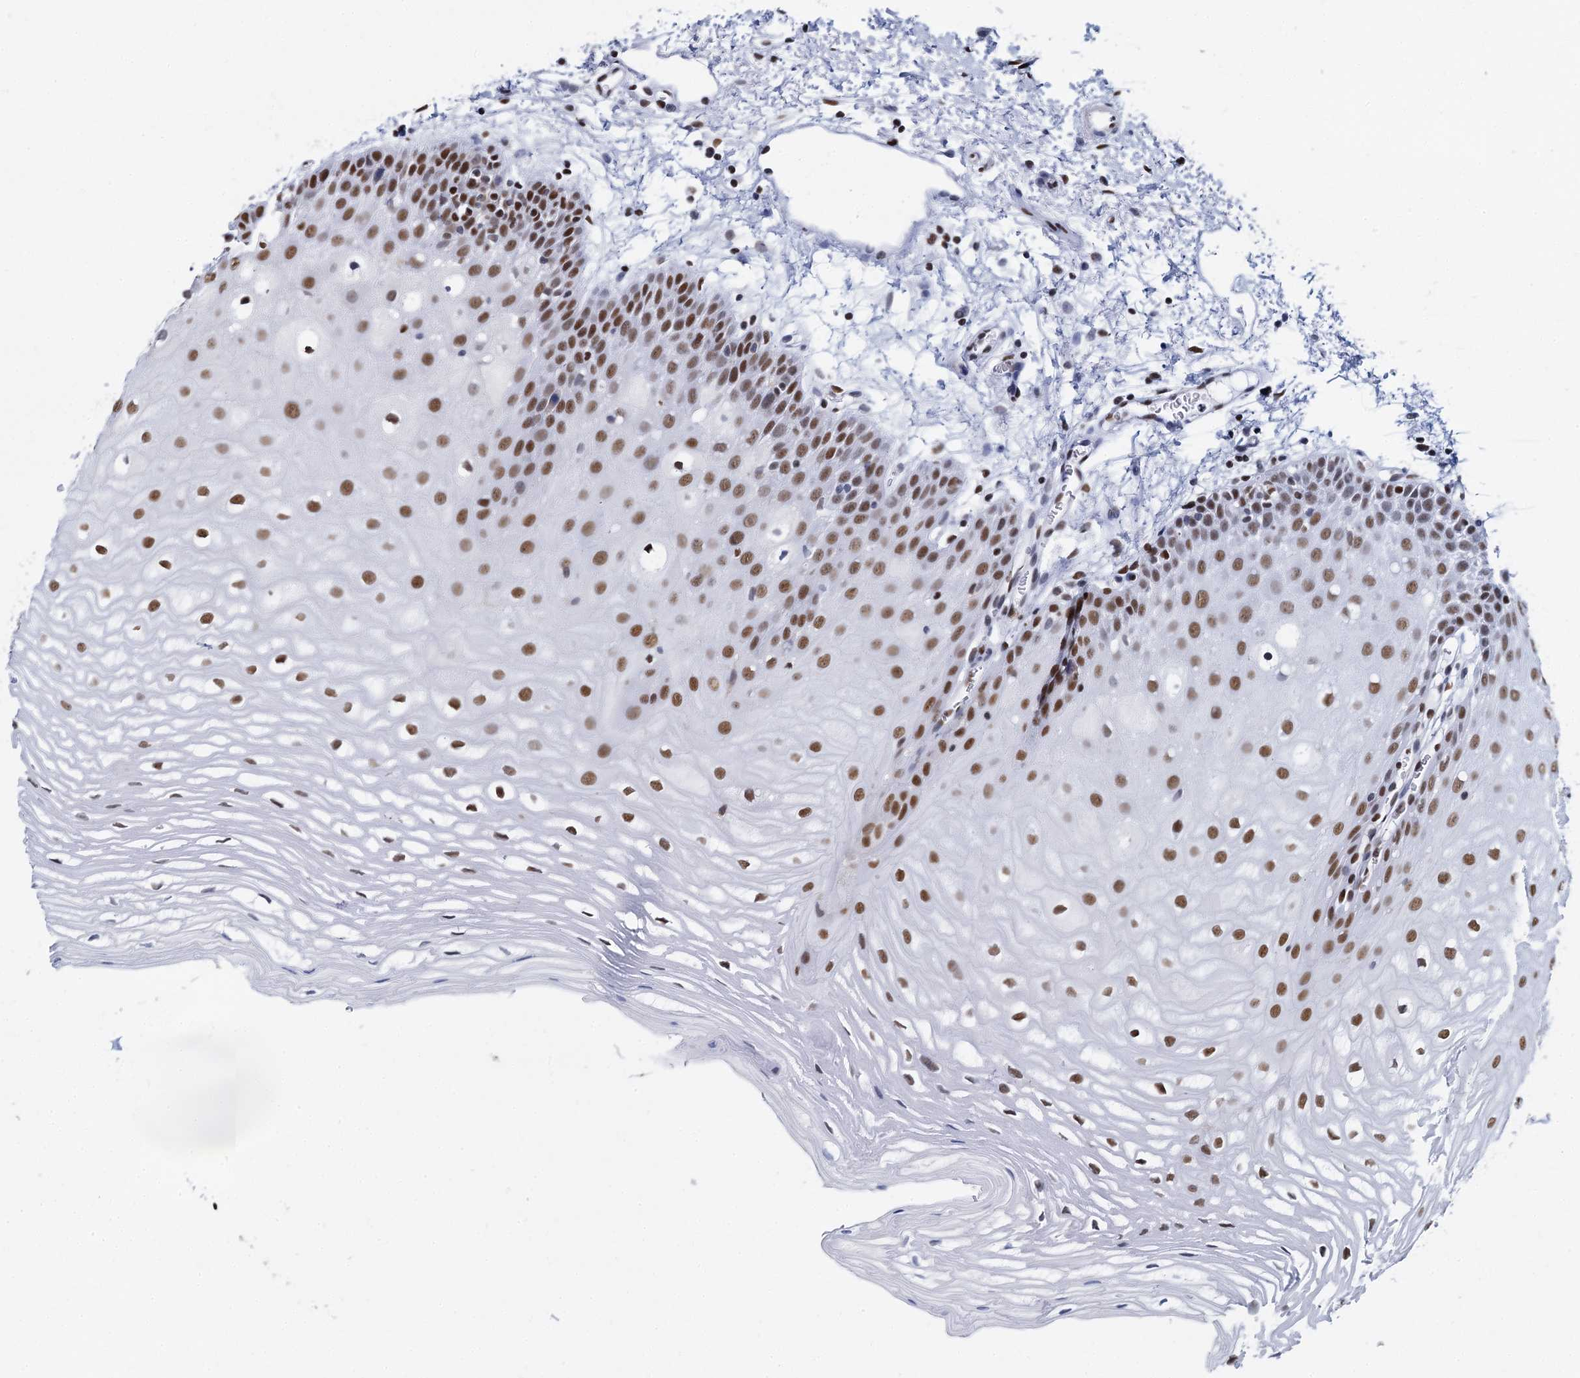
{"staining": {"intensity": "strong", "quantity": ">75%", "location": "nuclear"}, "tissue": "oral mucosa", "cell_type": "Squamous epithelial cells", "image_type": "normal", "snomed": [{"axis": "morphology", "description": "Normal tissue, NOS"}, {"axis": "topography", "description": "Oral tissue"}, {"axis": "topography", "description": "Tounge, NOS"}], "caption": "Oral mucosa was stained to show a protein in brown. There is high levels of strong nuclear expression in about >75% of squamous epithelial cells.", "gene": "DCPS", "patient": {"sex": "female", "age": 73}}